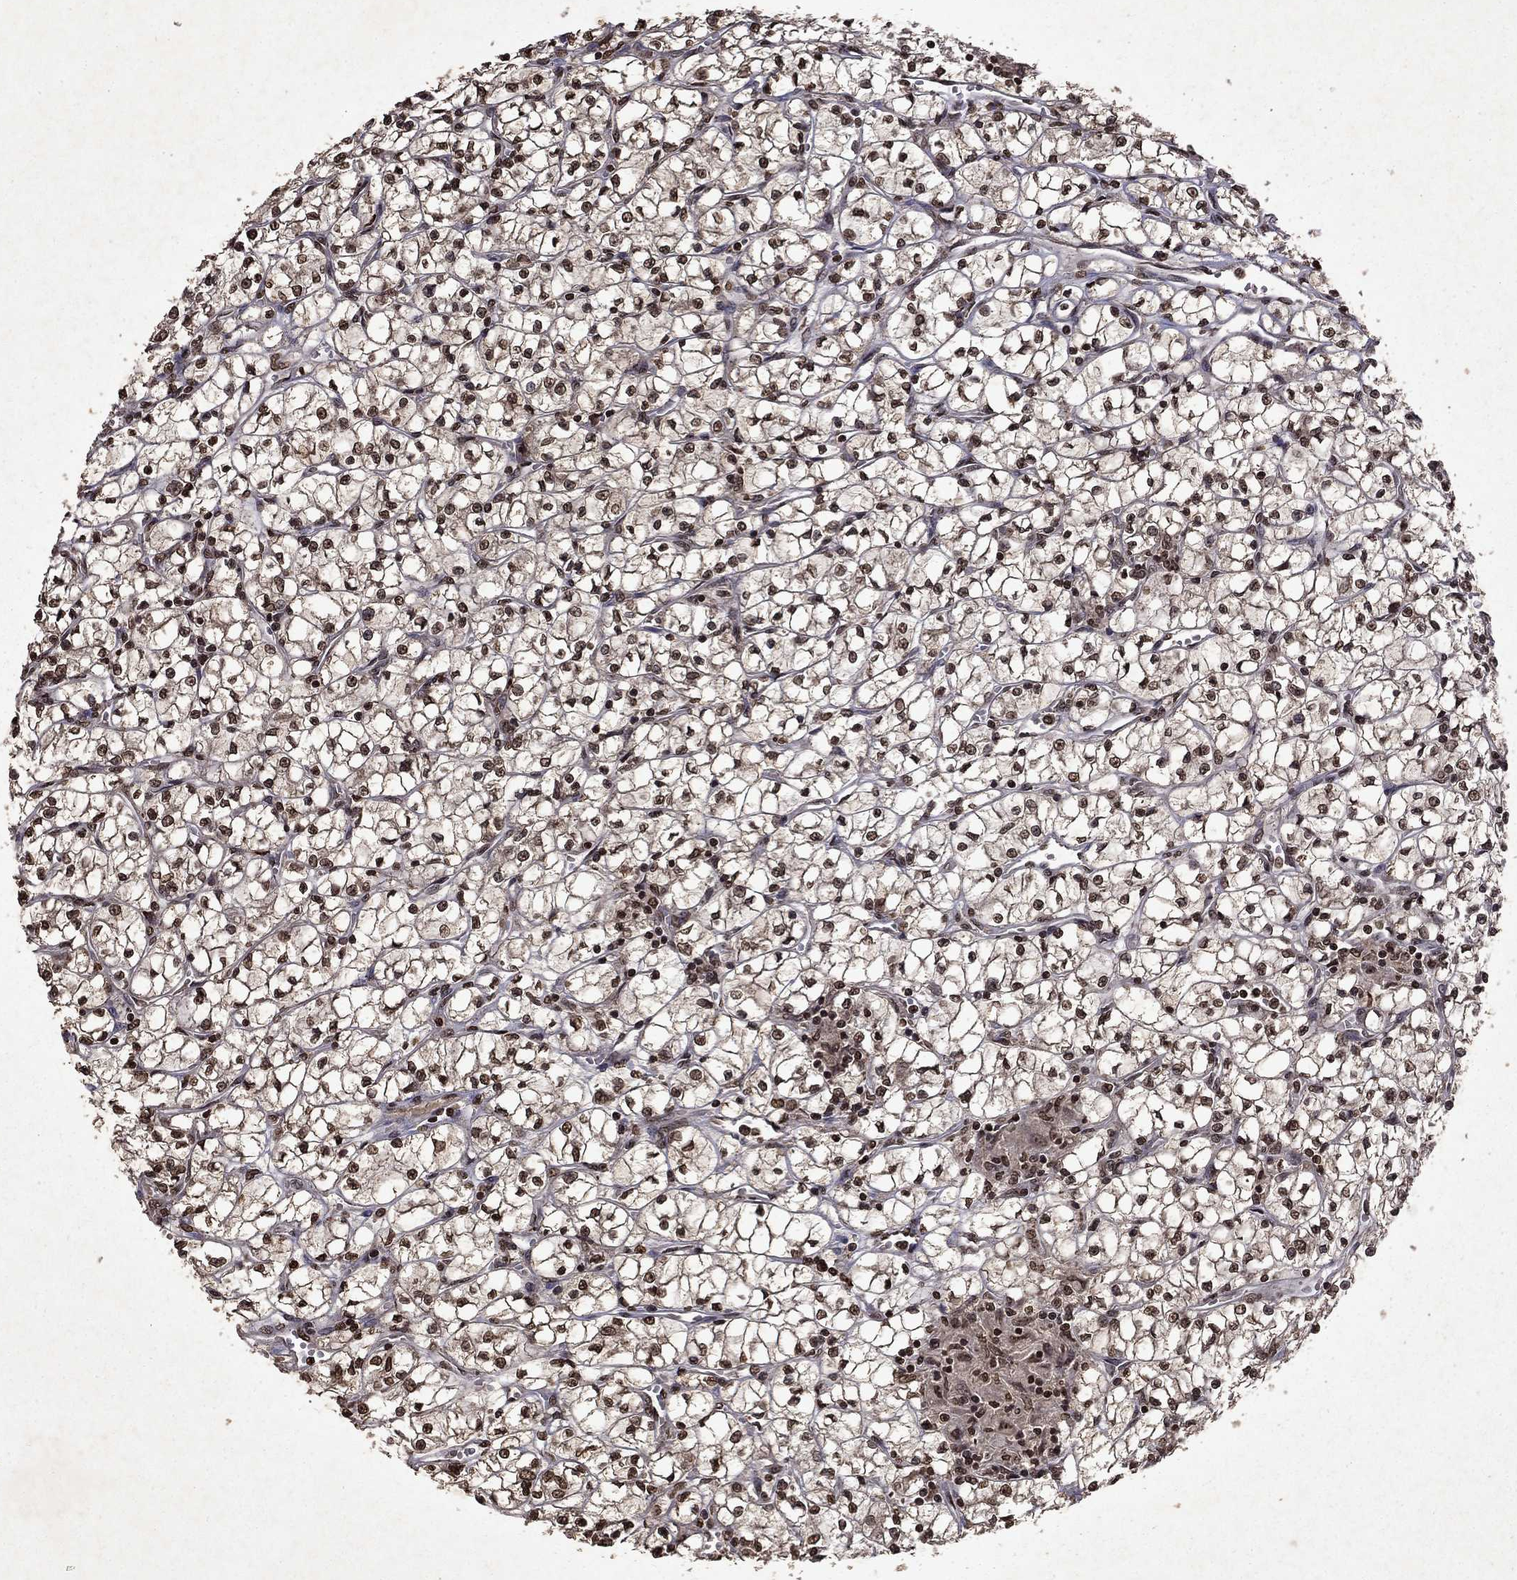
{"staining": {"intensity": "moderate", "quantity": ">75%", "location": "nuclear"}, "tissue": "renal cancer", "cell_type": "Tumor cells", "image_type": "cancer", "snomed": [{"axis": "morphology", "description": "Adenocarcinoma, NOS"}, {"axis": "topography", "description": "Kidney"}], "caption": "Adenocarcinoma (renal) tissue shows moderate nuclear expression in about >75% of tumor cells, visualized by immunohistochemistry. Immunohistochemistry stains the protein of interest in brown and the nuclei are stained blue.", "gene": "PIN4", "patient": {"sex": "female", "age": 64}}